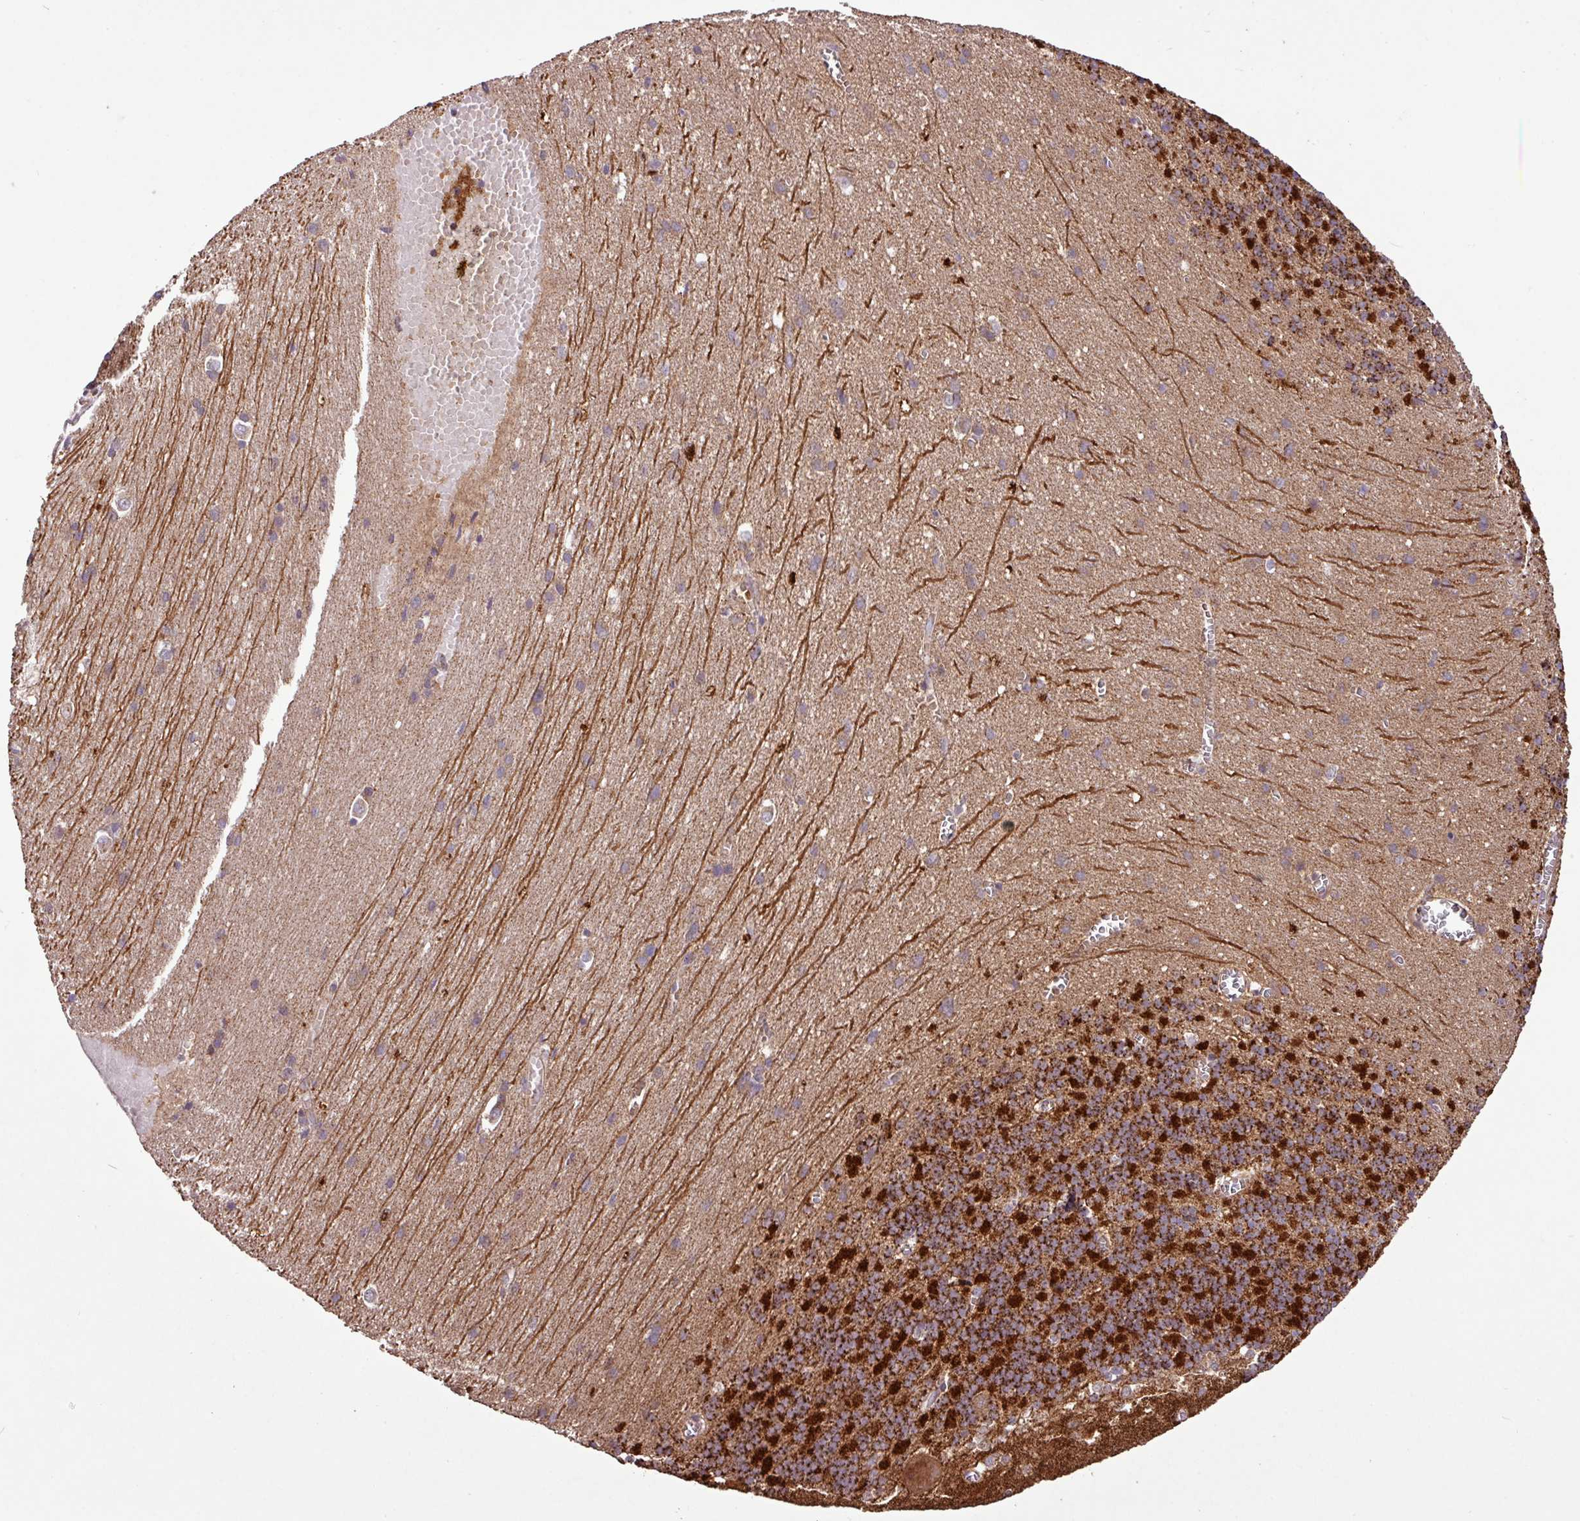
{"staining": {"intensity": "strong", "quantity": ">75%", "location": "cytoplasmic/membranous"}, "tissue": "cerebellum", "cell_type": "Cells in granular layer", "image_type": "normal", "snomed": [{"axis": "morphology", "description": "Normal tissue, NOS"}, {"axis": "topography", "description": "Cerebellum"}], "caption": "Cerebellum stained for a protein (brown) shows strong cytoplasmic/membranous positive expression in approximately >75% of cells in granular layer.", "gene": "YPEL1", "patient": {"sex": "male", "age": 37}}